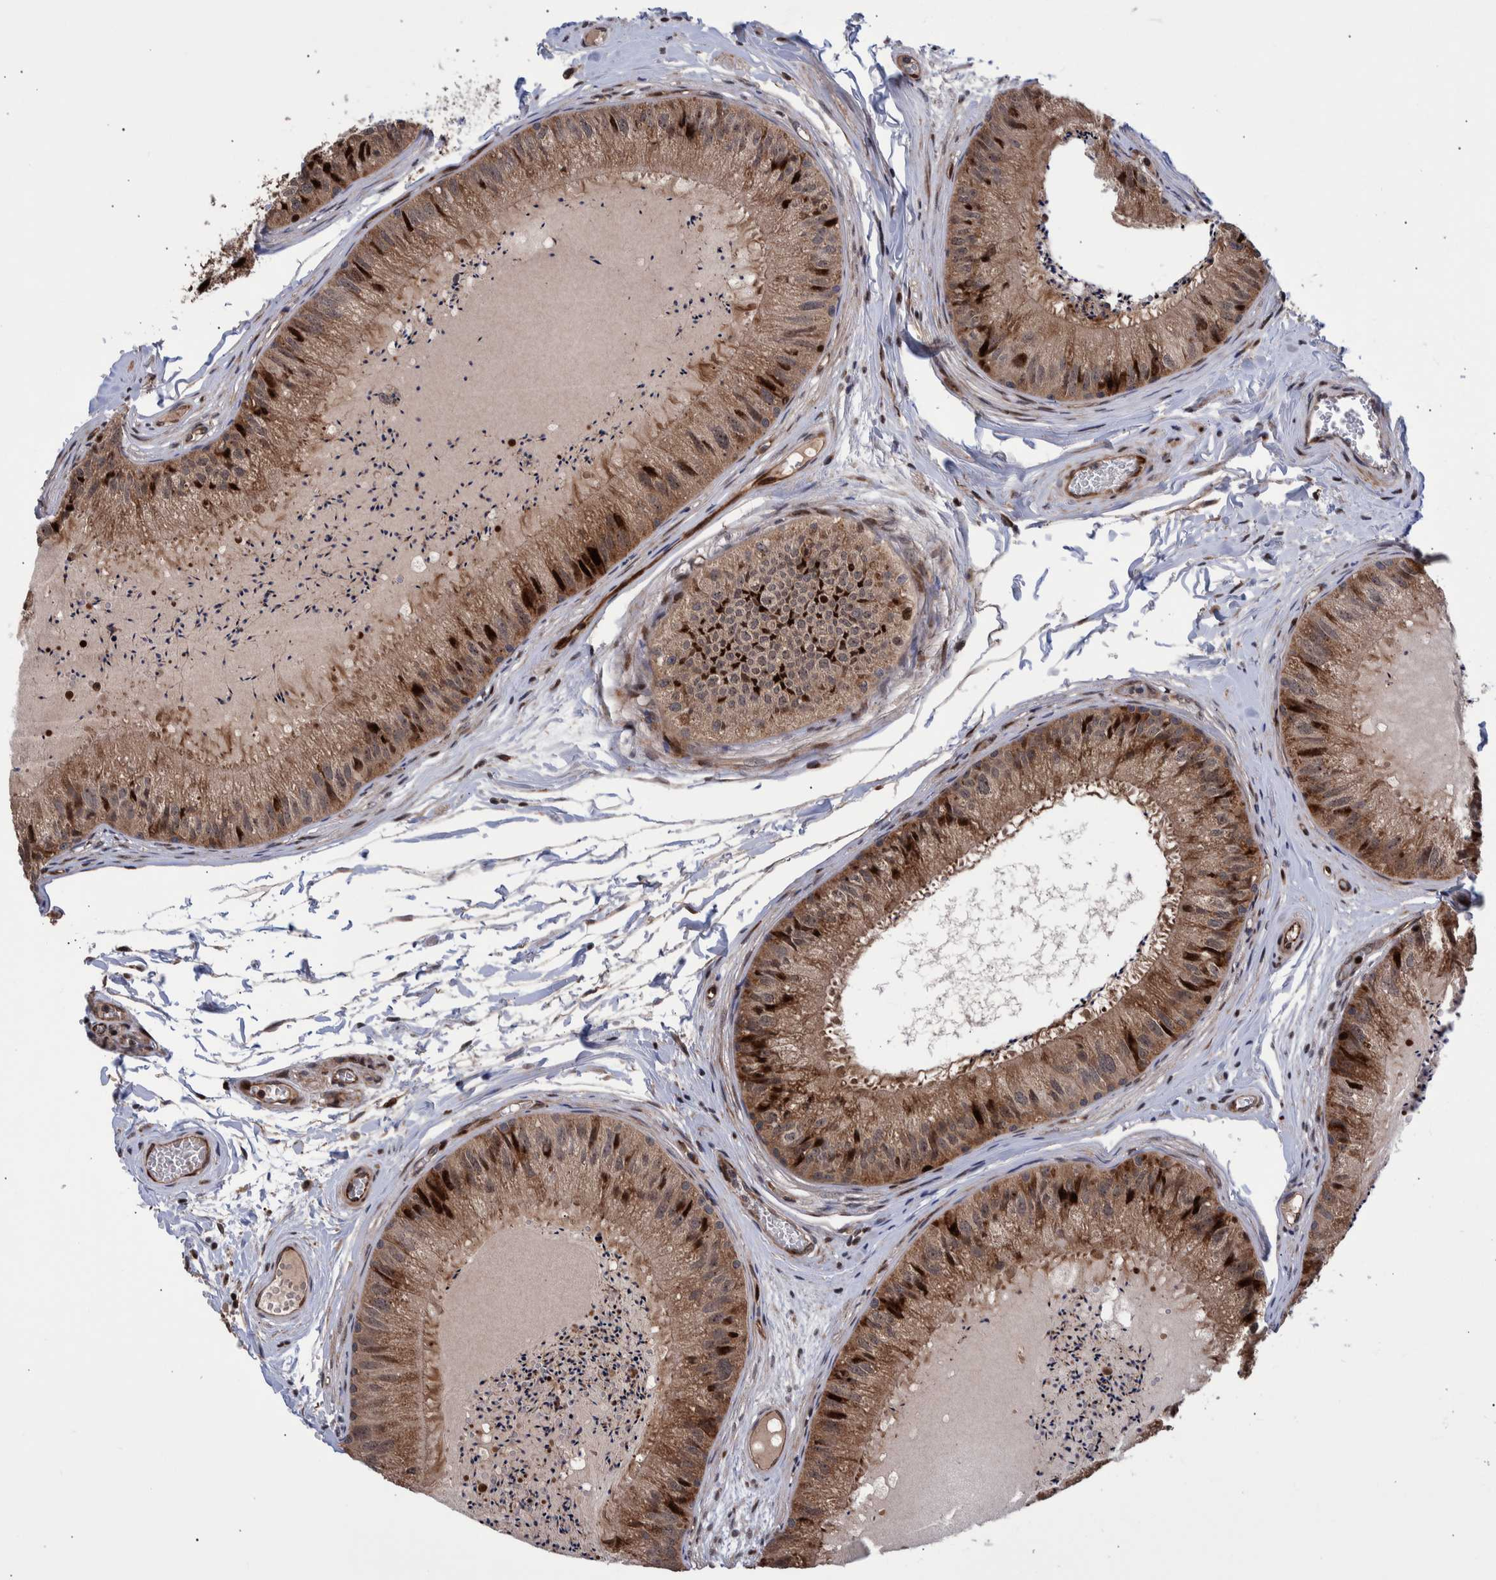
{"staining": {"intensity": "moderate", "quantity": ">75%", "location": "cytoplasmic/membranous,nuclear"}, "tissue": "epididymis", "cell_type": "Glandular cells", "image_type": "normal", "snomed": [{"axis": "morphology", "description": "Normal tissue, NOS"}, {"axis": "topography", "description": "Epididymis"}], "caption": "Protein staining demonstrates moderate cytoplasmic/membranous,nuclear positivity in approximately >75% of glandular cells in benign epididymis.", "gene": "SHISA6", "patient": {"sex": "male", "age": 31}}